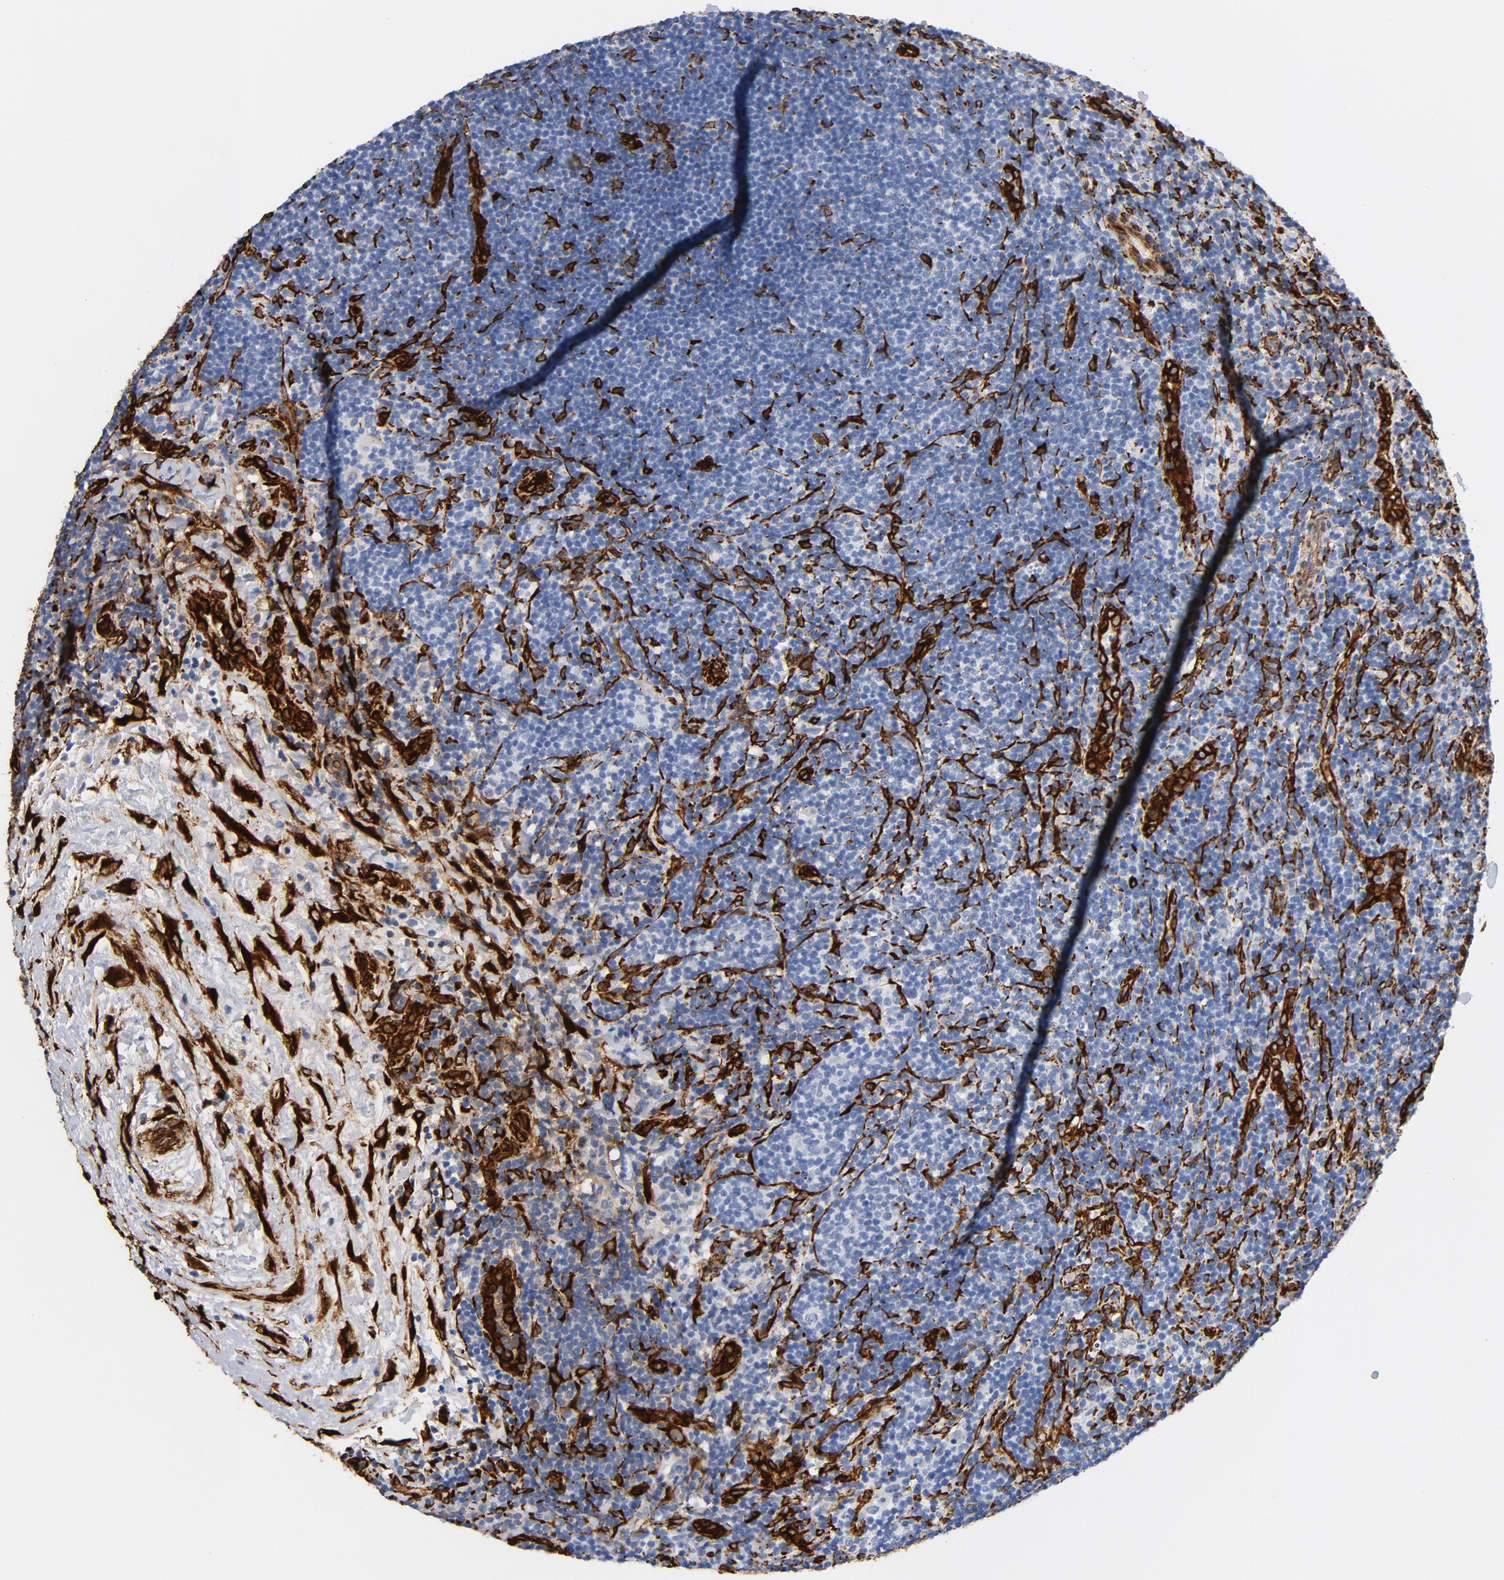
{"staining": {"intensity": "negative", "quantity": "none", "location": "none"}, "tissue": "lymphoma", "cell_type": "Tumor cells", "image_type": "cancer", "snomed": [{"axis": "morphology", "description": "Malignant lymphoma, non-Hodgkin's type, Low grade"}, {"axis": "topography", "description": "Lymph node"}], "caption": "Image shows no protein expression in tumor cells of malignant lymphoma, non-Hodgkin's type (low-grade) tissue. (DAB (3,3'-diaminobenzidine) IHC, high magnification).", "gene": "SERPINH1", "patient": {"sex": "female", "age": 76}}